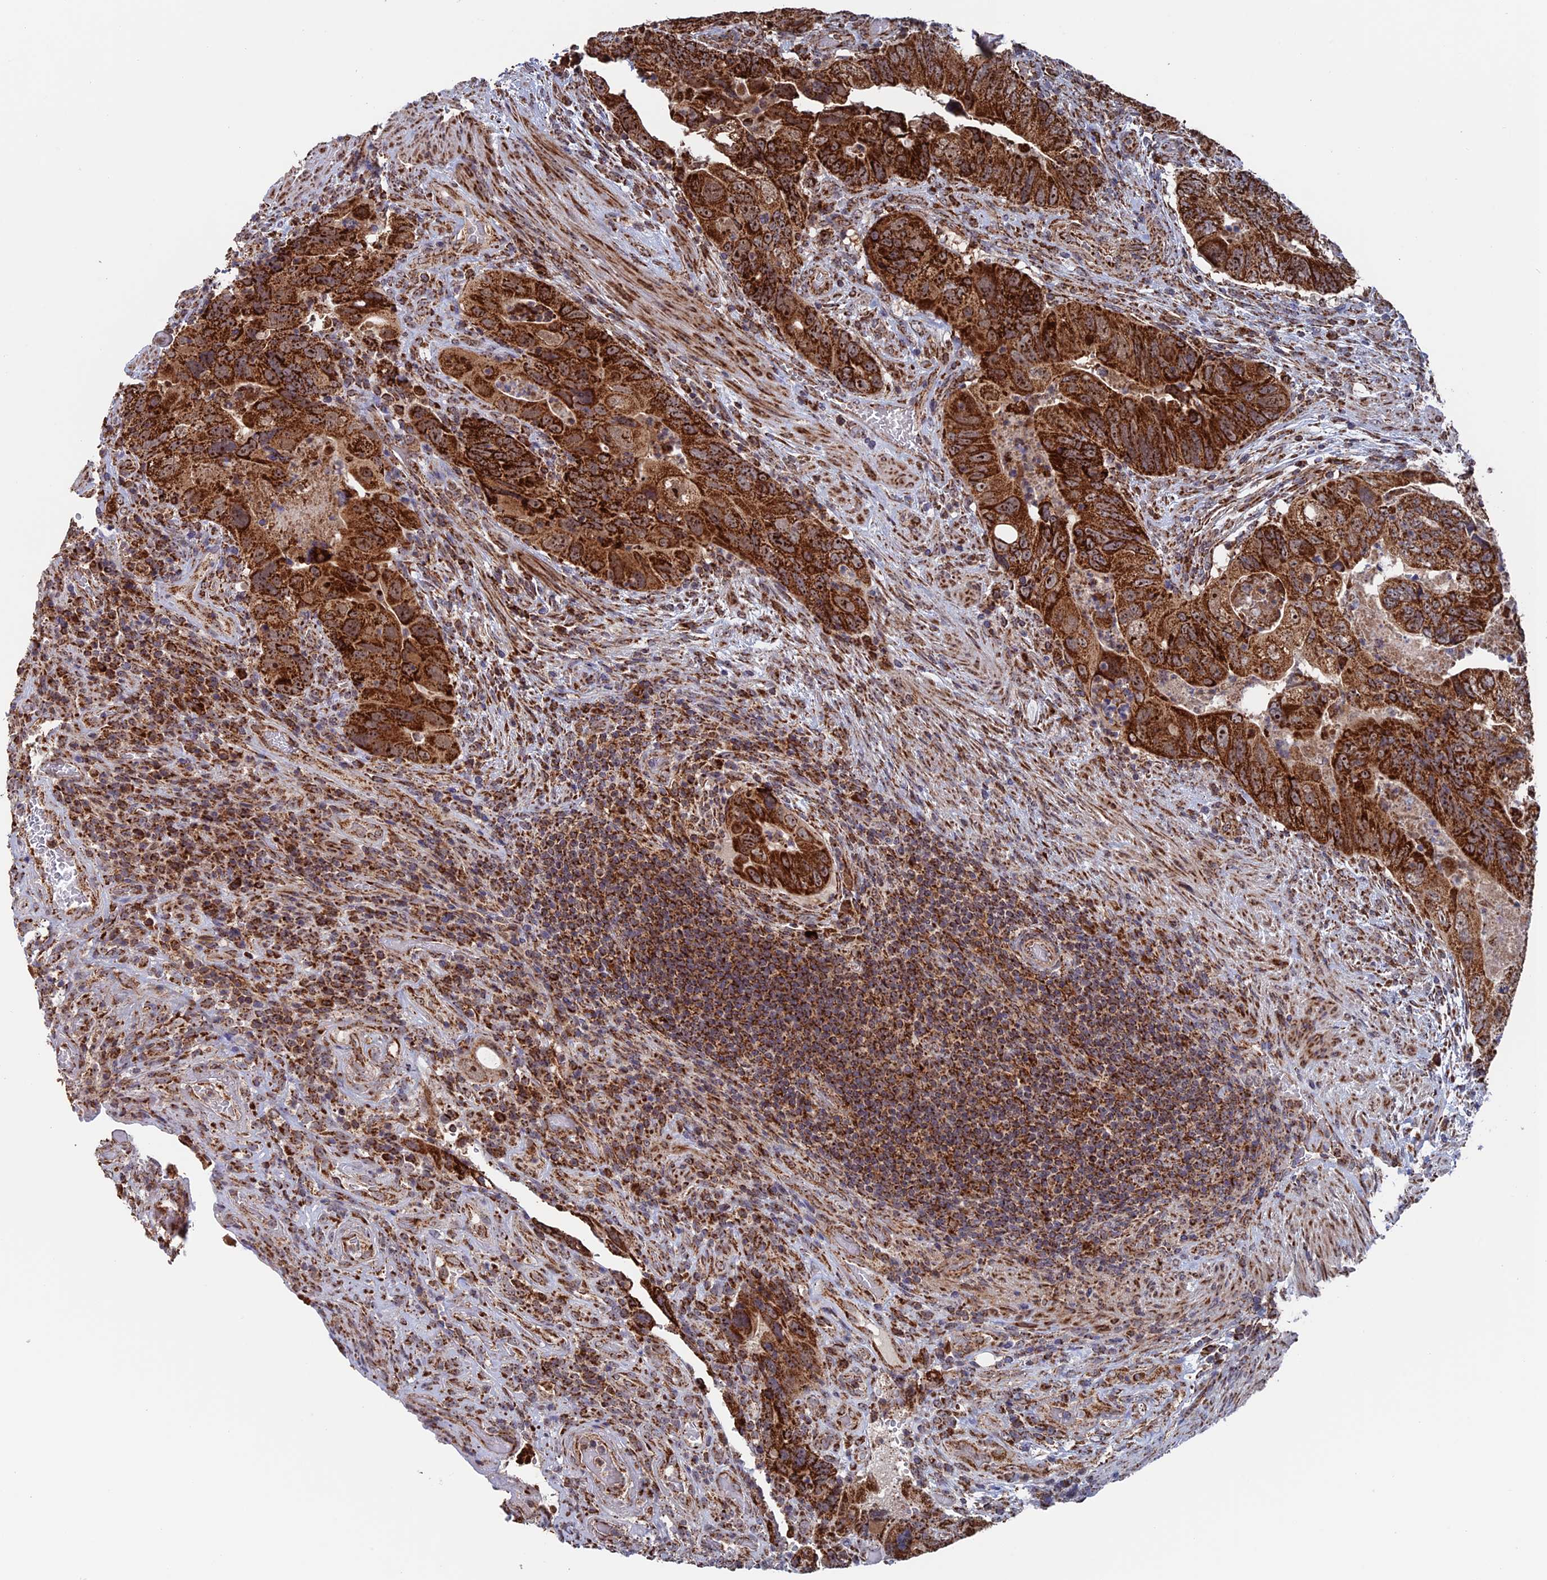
{"staining": {"intensity": "strong", "quantity": ">75%", "location": "cytoplasmic/membranous"}, "tissue": "colorectal cancer", "cell_type": "Tumor cells", "image_type": "cancer", "snomed": [{"axis": "morphology", "description": "Adenocarcinoma, NOS"}, {"axis": "topography", "description": "Rectum"}], "caption": "A high amount of strong cytoplasmic/membranous staining is identified in approximately >75% of tumor cells in colorectal cancer (adenocarcinoma) tissue.", "gene": "DTYMK", "patient": {"sex": "male", "age": 63}}